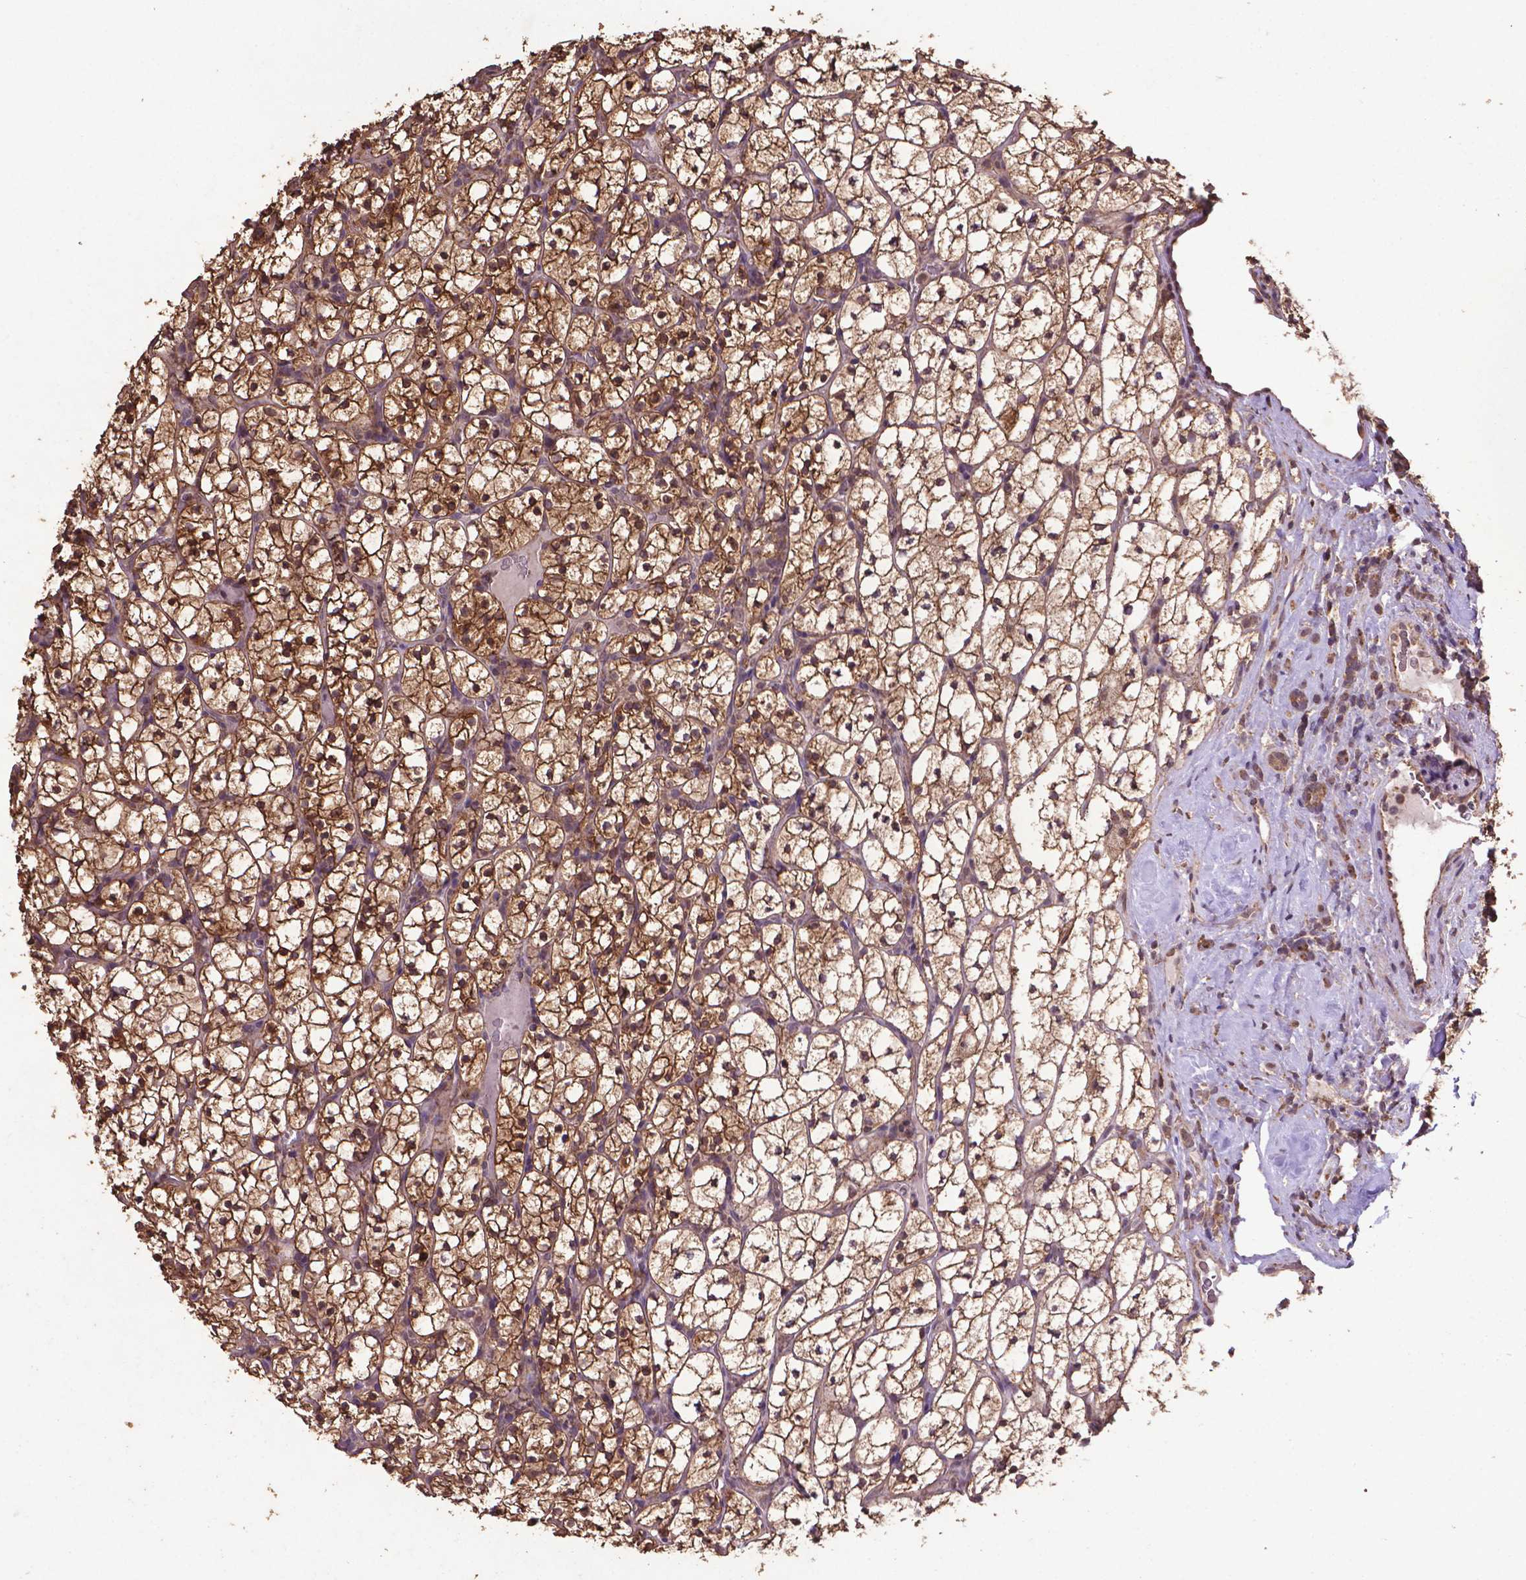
{"staining": {"intensity": "moderate", "quantity": ">75%", "location": "cytoplasmic/membranous,nuclear"}, "tissue": "renal cancer", "cell_type": "Tumor cells", "image_type": "cancer", "snomed": [{"axis": "morphology", "description": "Adenocarcinoma, NOS"}, {"axis": "topography", "description": "Kidney"}], "caption": "A medium amount of moderate cytoplasmic/membranous and nuclear positivity is seen in approximately >75% of tumor cells in adenocarcinoma (renal) tissue. Immunohistochemistry (ihc) stains the protein of interest in brown and the nuclei are stained blue.", "gene": "DCAF1", "patient": {"sex": "female", "age": 89}}